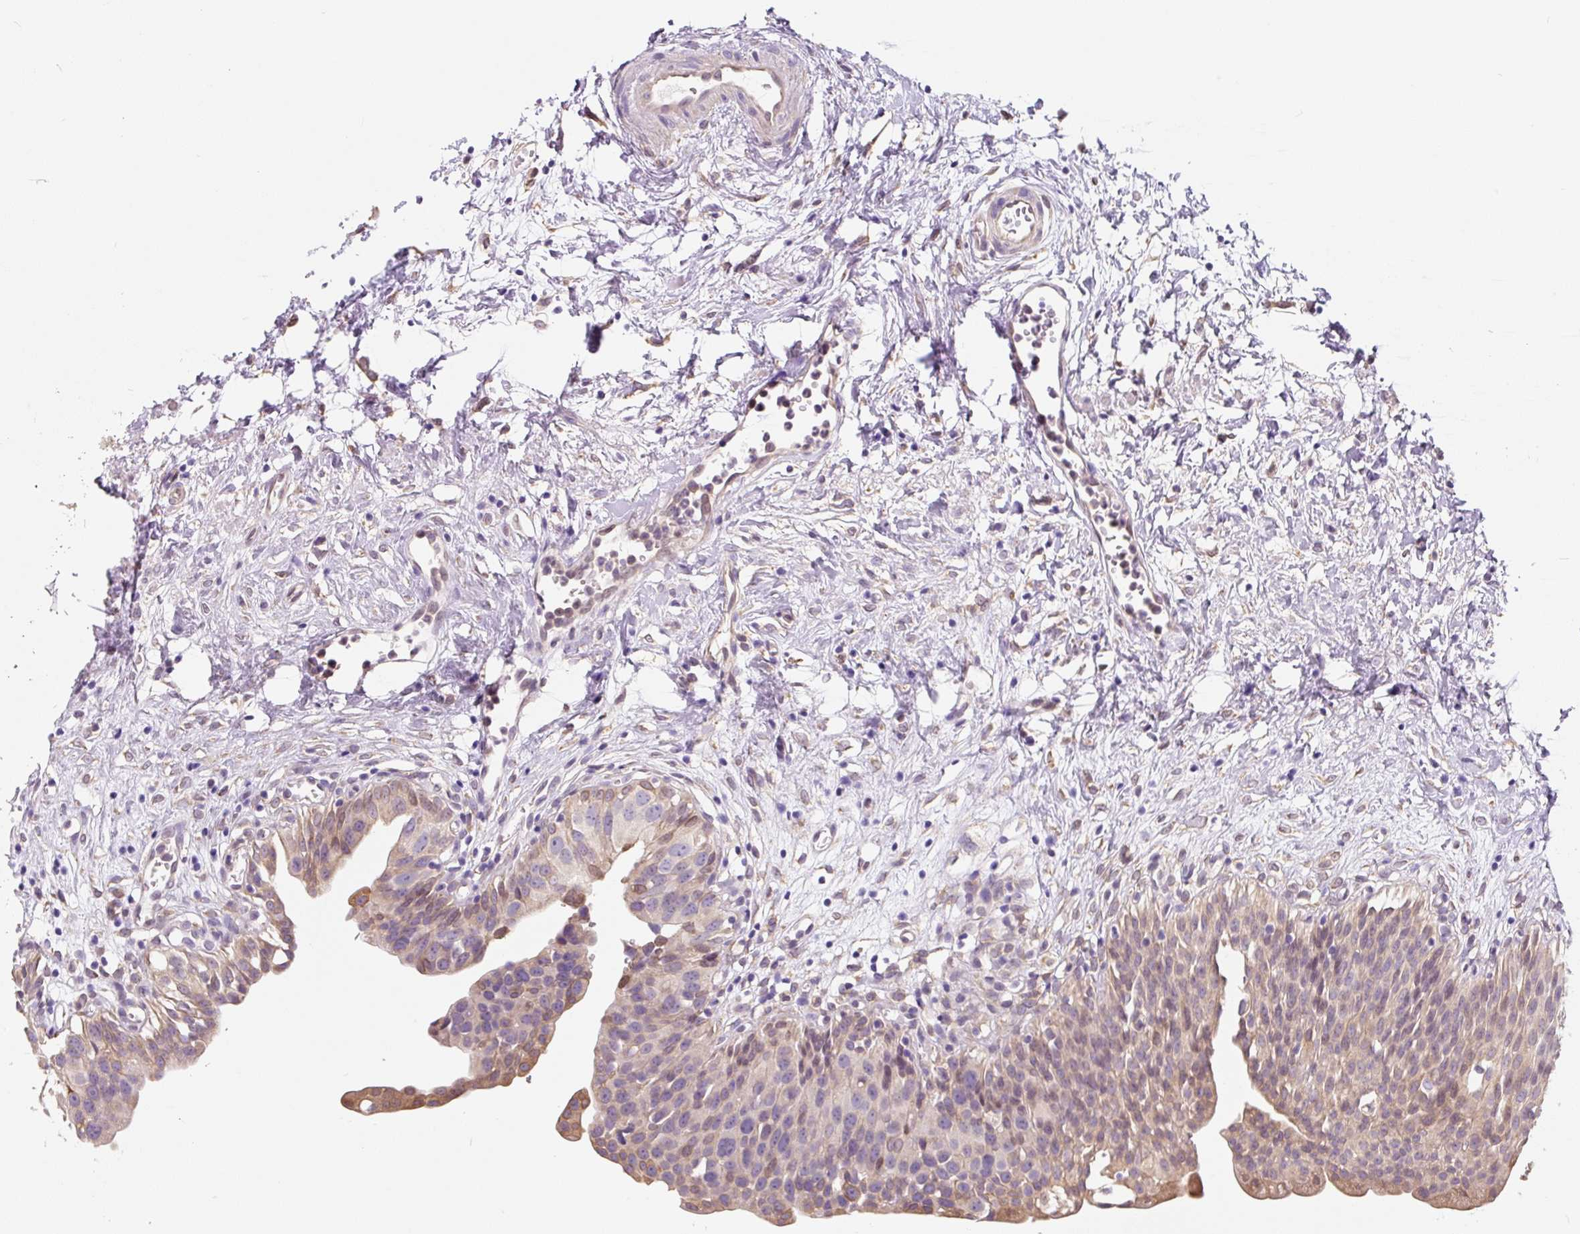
{"staining": {"intensity": "weak", "quantity": ">75%", "location": "cytoplasmic/membranous"}, "tissue": "urinary bladder", "cell_type": "Urothelial cells", "image_type": "normal", "snomed": [{"axis": "morphology", "description": "Normal tissue, NOS"}, {"axis": "topography", "description": "Urinary bladder"}], "caption": "This photomicrograph exhibits immunohistochemistry staining of benign urinary bladder, with low weak cytoplasmic/membranous staining in approximately >75% of urothelial cells.", "gene": "ASRGL1", "patient": {"sex": "male", "age": 51}}